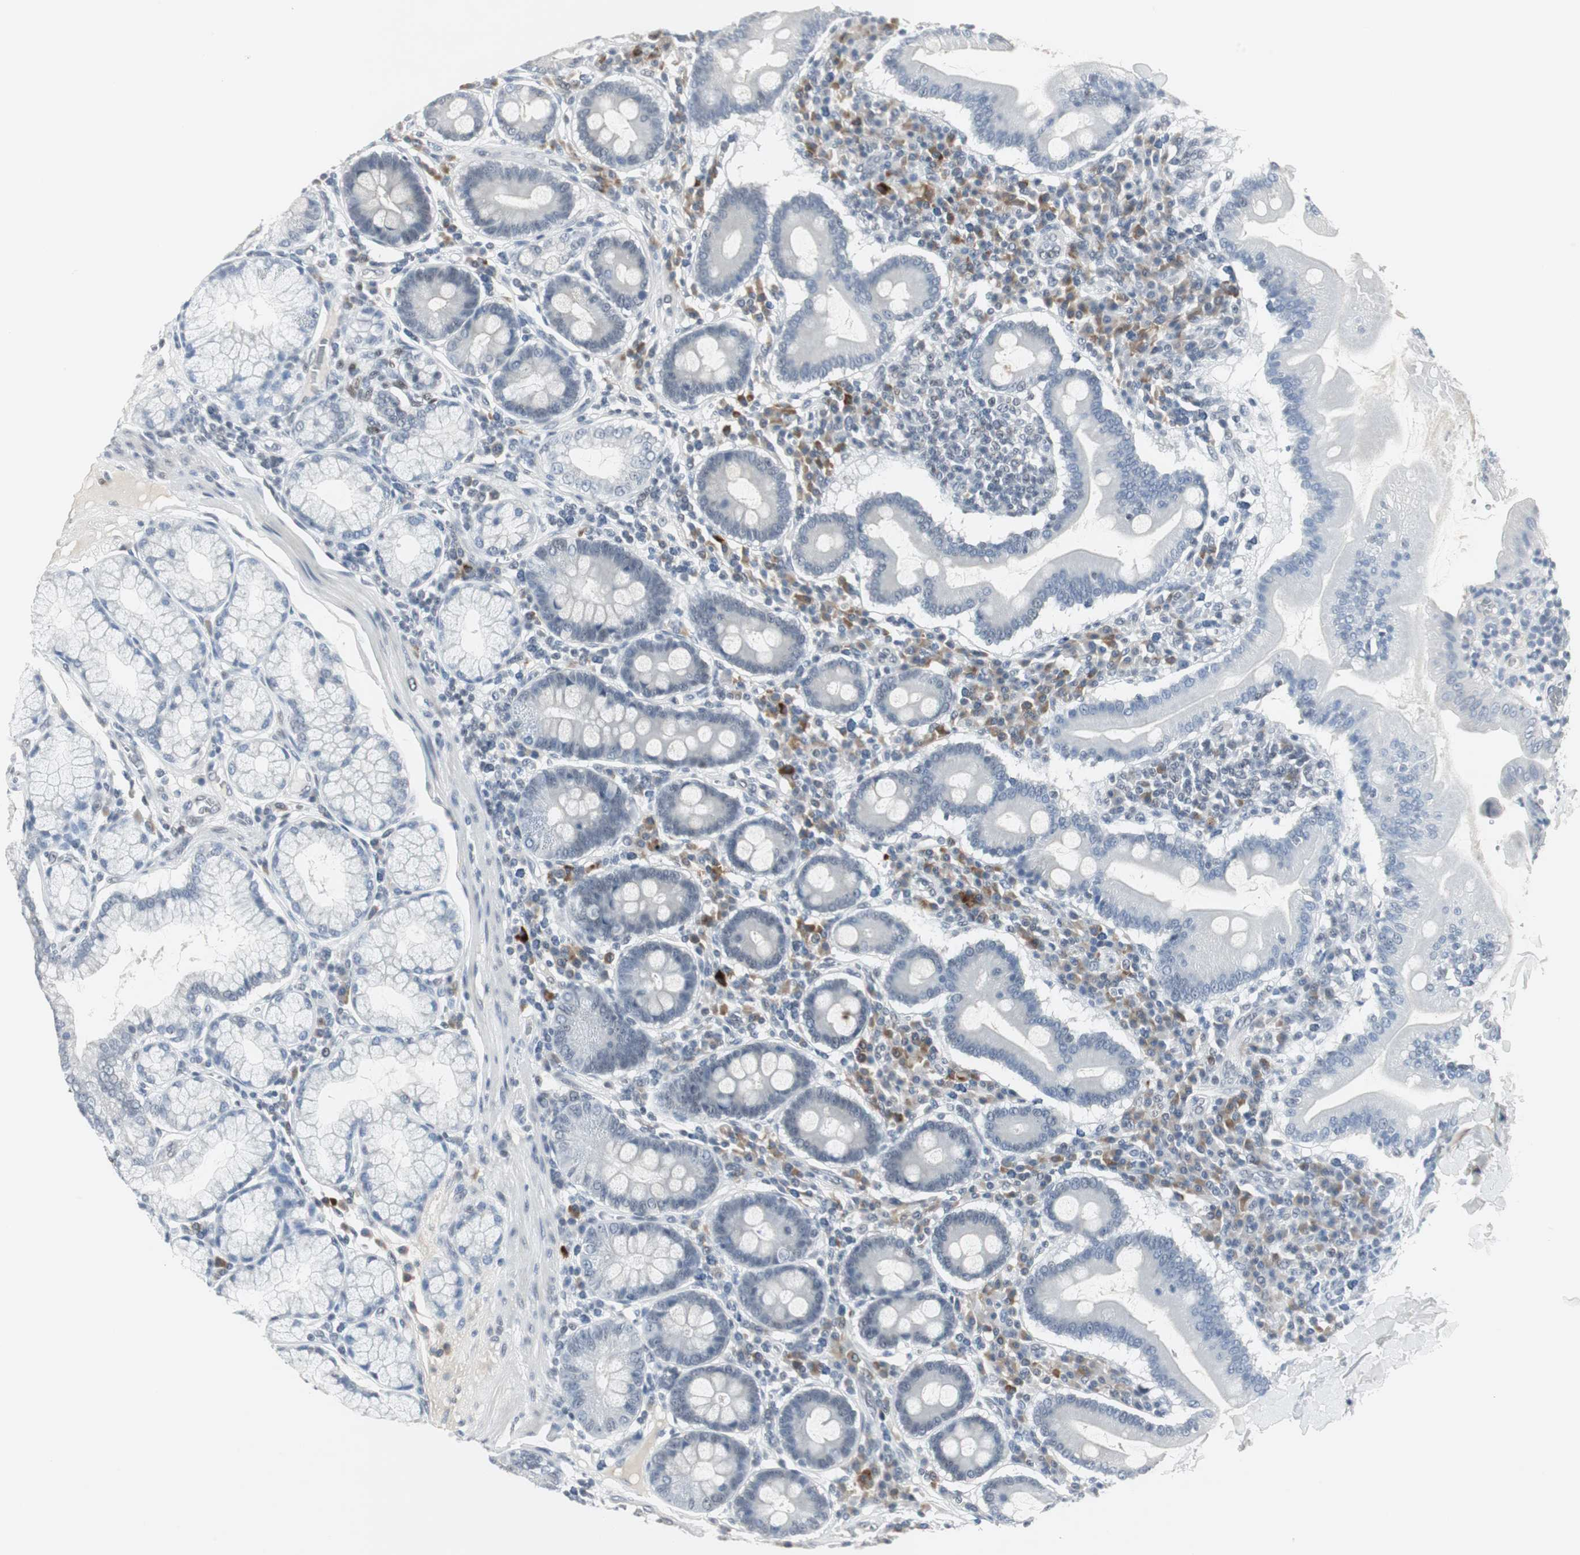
{"staining": {"intensity": "negative", "quantity": "none", "location": "none"}, "tissue": "duodenum", "cell_type": "Glandular cells", "image_type": "normal", "snomed": [{"axis": "morphology", "description": "Normal tissue, NOS"}, {"axis": "topography", "description": "Duodenum"}], "caption": "High power microscopy histopathology image of an immunohistochemistry image of unremarkable duodenum, revealing no significant positivity in glandular cells.", "gene": "ELK1", "patient": {"sex": "male", "age": 50}}